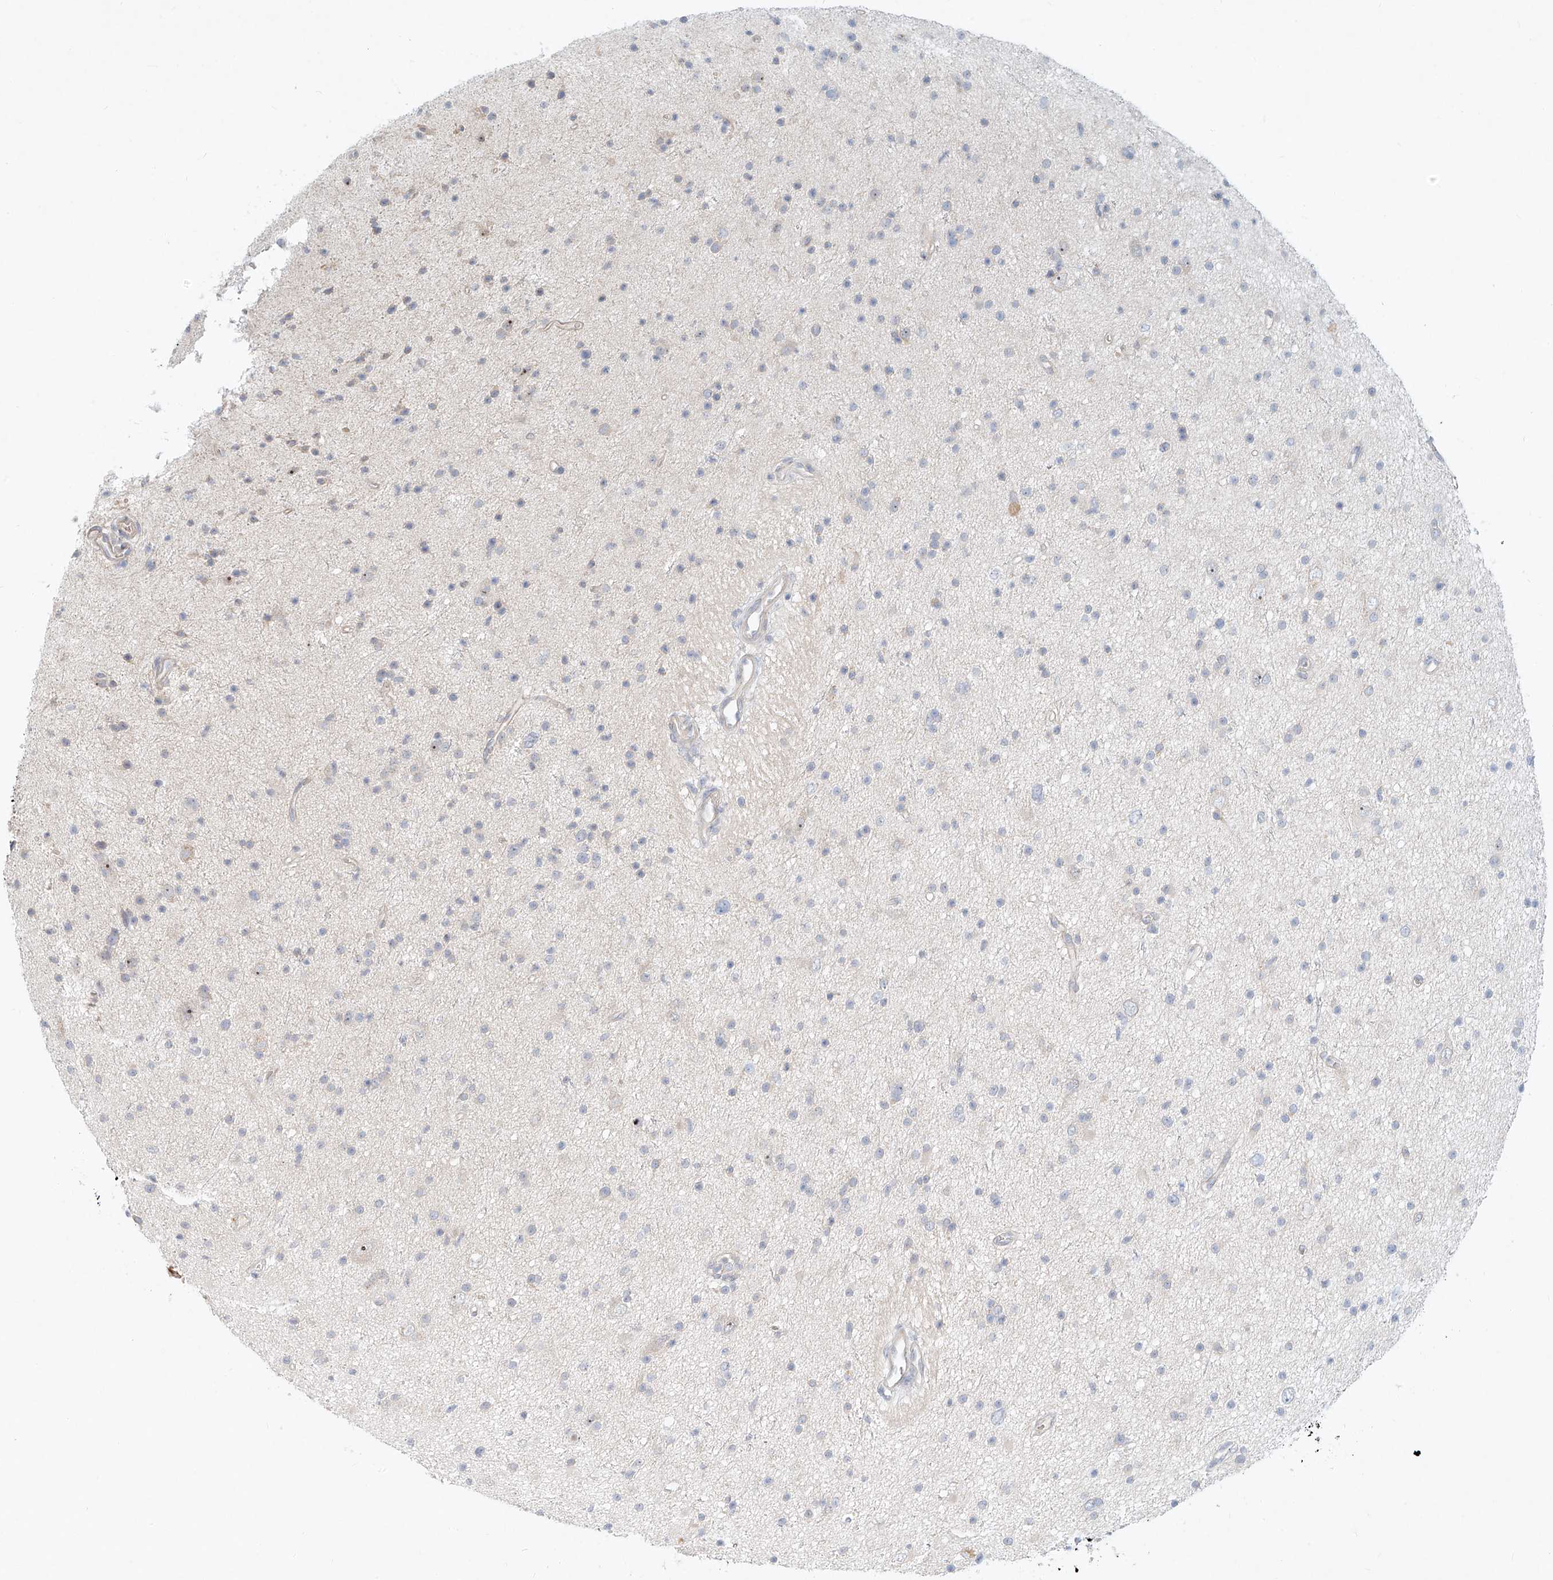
{"staining": {"intensity": "negative", "quantity": "none", "location": "none"}, "tissue": "glioma", "cell_type": "Tumor cells", "image_type": "cancer", "snomed": [{"axis": "morphology", "description": "Glioma, malignant, Low grade"}, {"axis": "topography", "description": "Cerebral cortex"}], "caption": "Micrograph shows no protein positivity in tumor cells of malignant glioma (low-grade) tissue. Nuclei are stained in blue.", "gene": "SYTL3", "patient": {"sex": "female", "age": 39}}